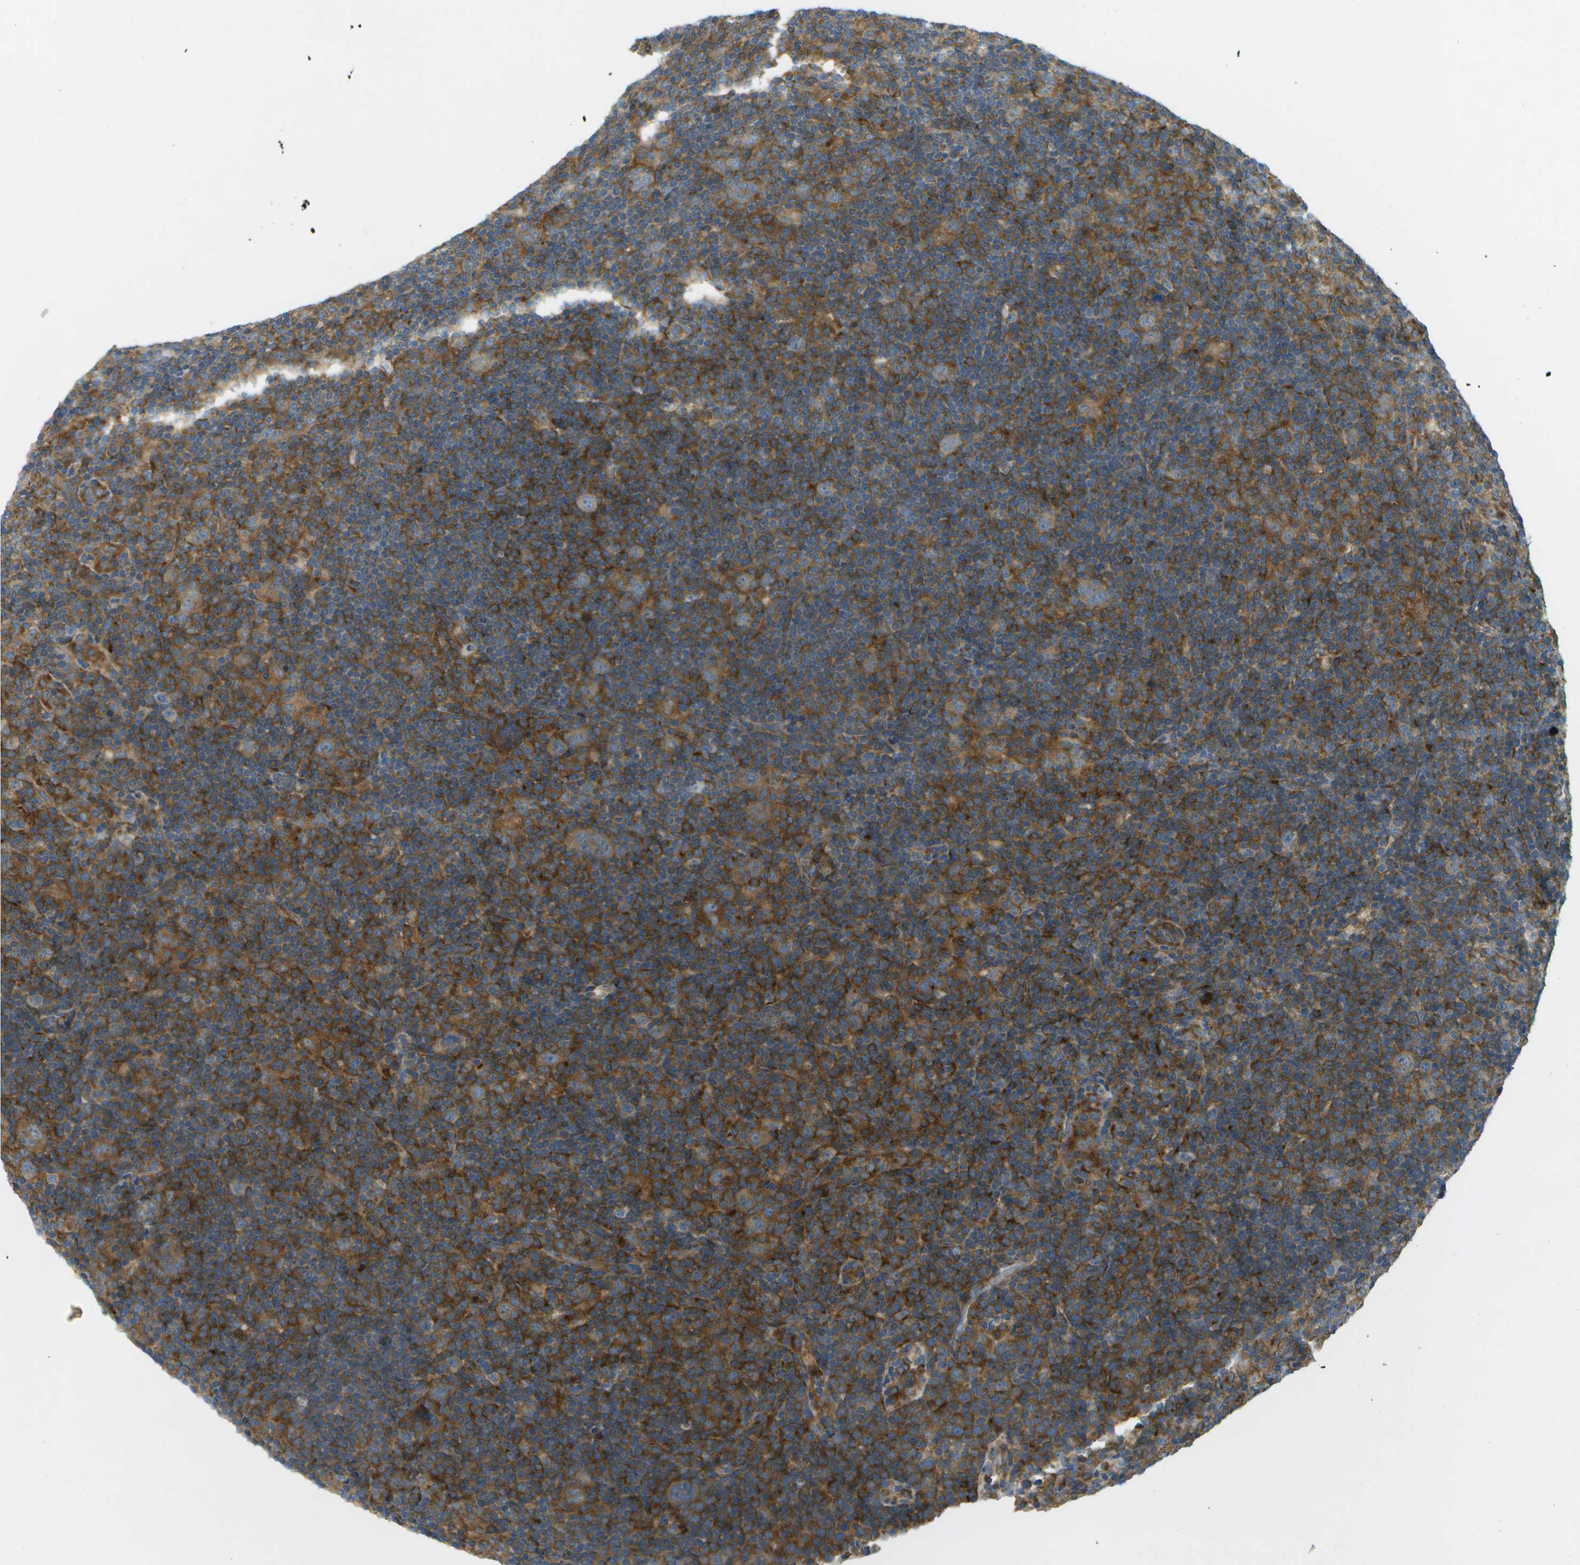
{"staining": {"intensity": "weak", "quantity": ">75%", "location": "cytoplasmic/membranous"}, "tissue": "lymphoma", "cell_type": "Tumor cells", "image_type": "cancer", "snomed": [{"axis": "morphology", "description": "Hodgkin's disease, NOS"}, {"axis": "topography", "description": "Lymph node"}], "caption": "A high-resolution image shows IHC staining of lymphoma, which demonstrates weak cytoplasmic/membranous staining in about >75% of tumor cells.", "gene": "WNK2", "patient": {"sex": "female", "age": 57}}